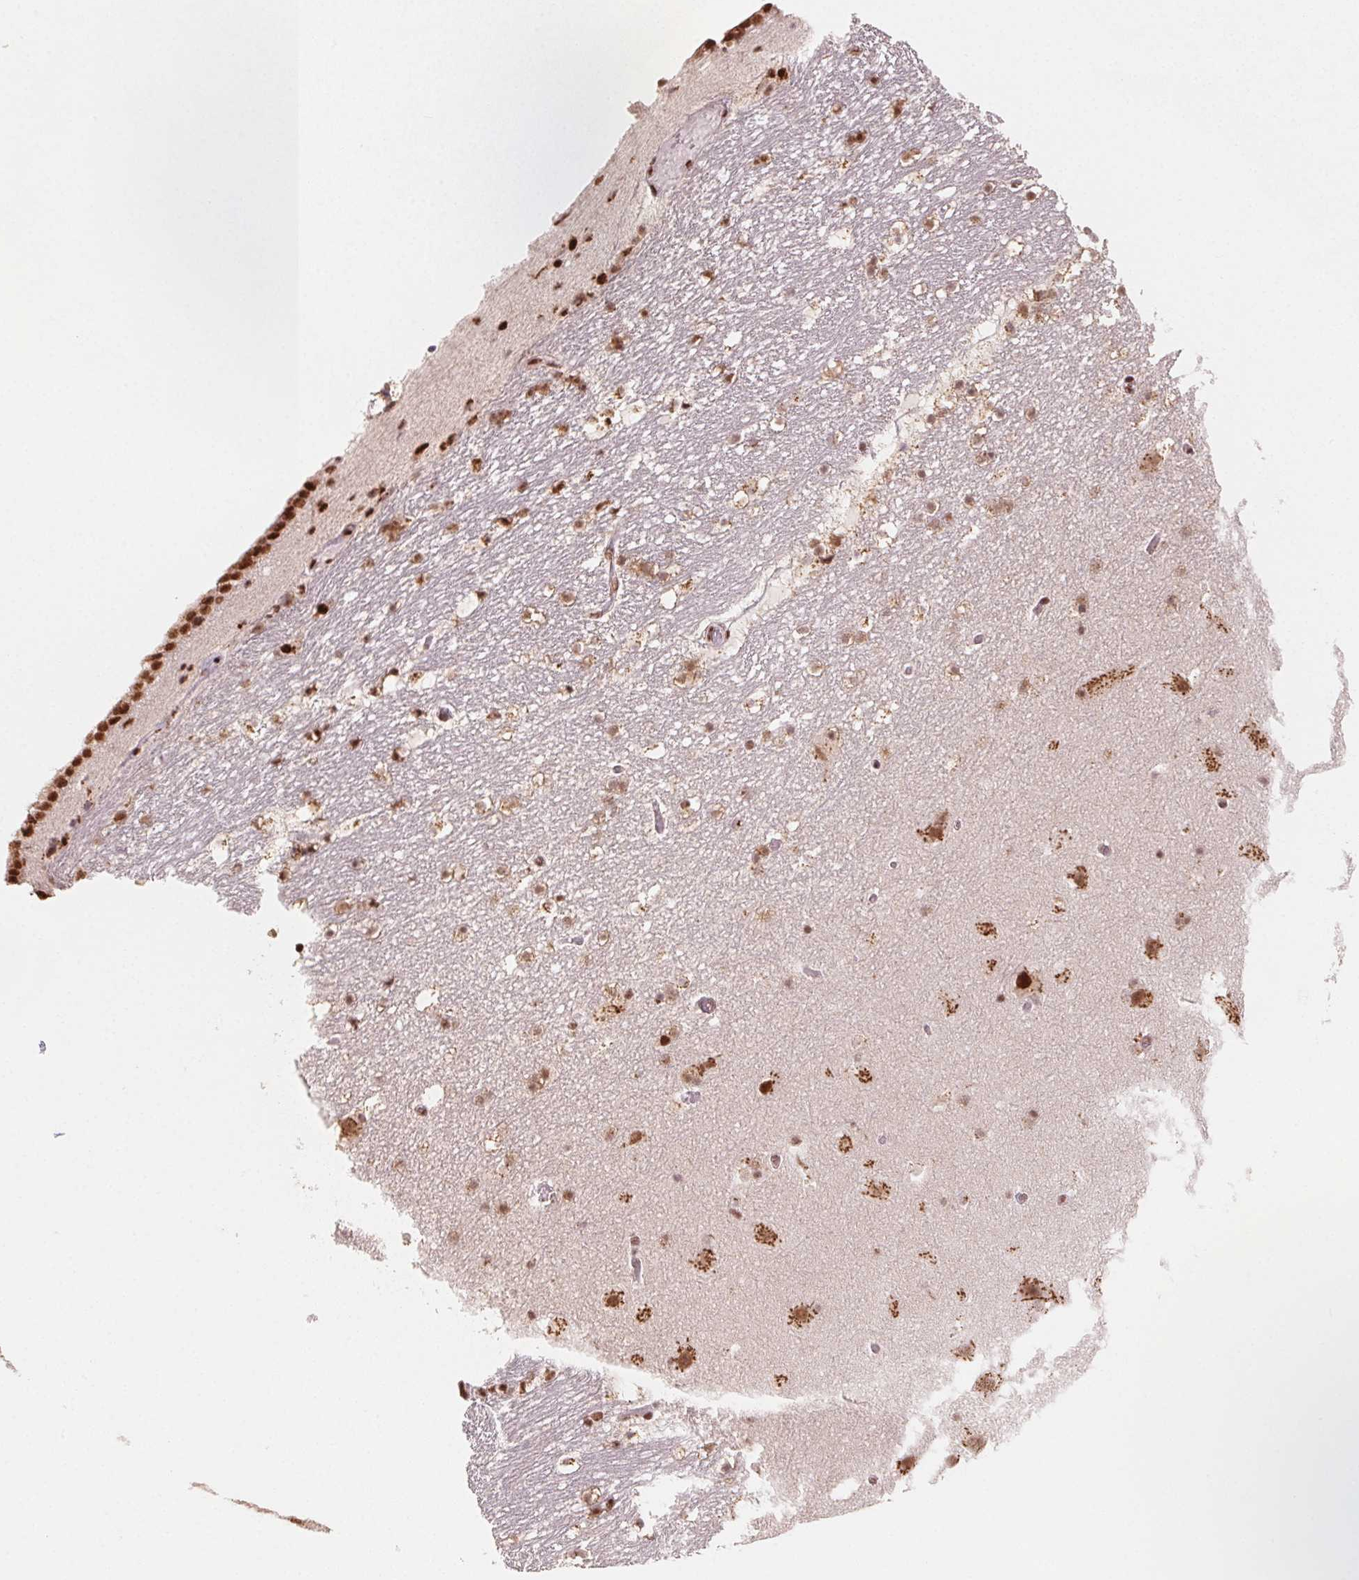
{"staining": {"intensity": "strong", "quantity": "<25%", "location": "cytoplasmic/membranous,nuclear"}, "tissue": "hippocampus", "cell_type": "Glial cells", "image_type": "normal", "snomed": [{"axis": "morphology", "description": "Normal tissue, NOS"}, {"axis": "topography", "description": "Hippocampus"}], "caption": "Immunohistochemical staining of benign hippocampus demonstrates strong cytoplasmic/membranous,nuclear protein positivity in about <25% of glial cells.", "gene": "TOPORS", "patient": {"sex": "male", "age": 26}}